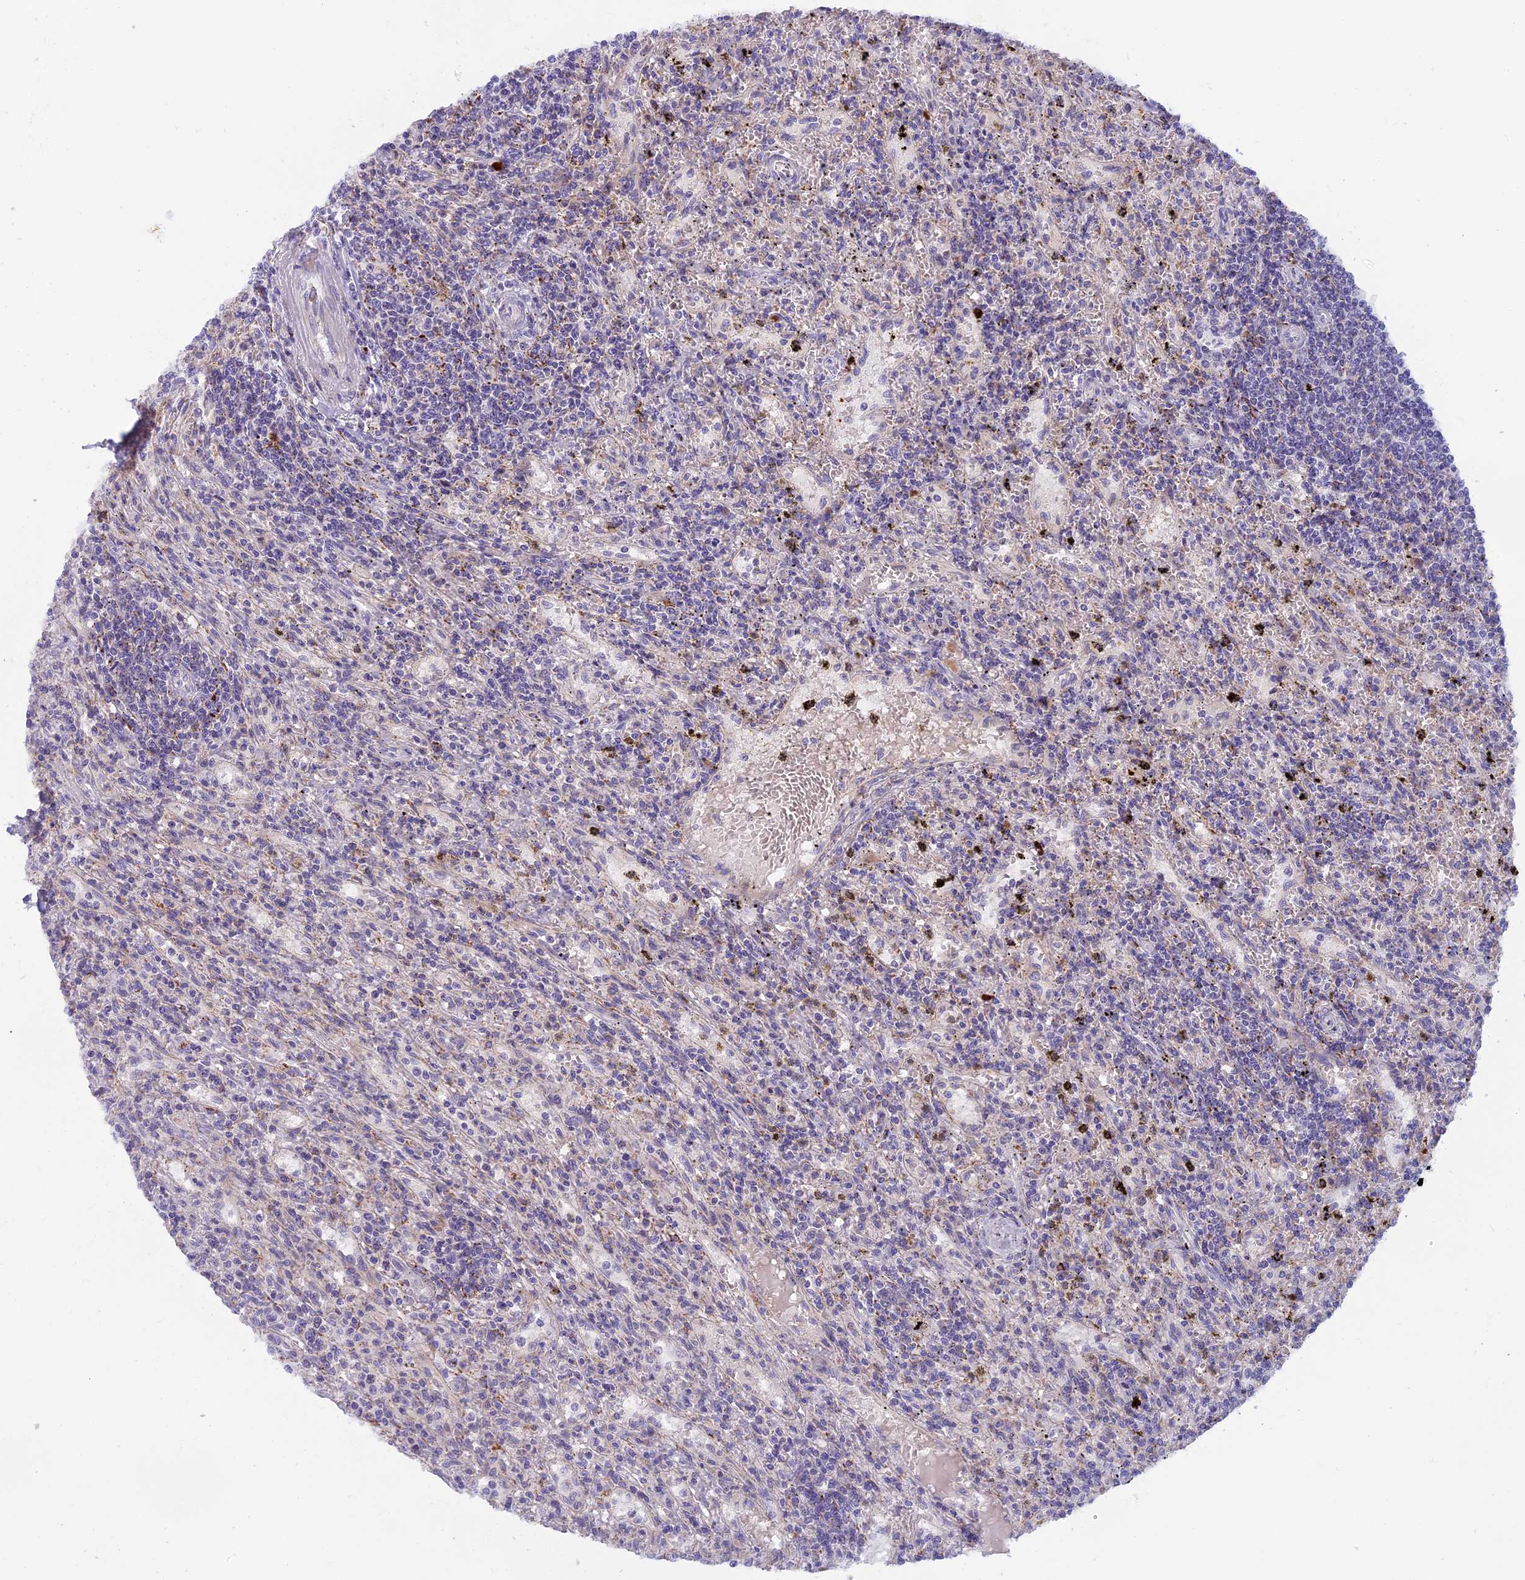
{"staining": {"intensity": "negative", "quantity": "none", "location": "none"}, "tissue": "lymphoma", "cell_type": "Tumor cells", "image_type": "cancer", "snomed": [{"axis": "morphology", "description": "Malignant lymphoma, non-Hodgkin's type, Low grade"}, {"axis": "topography", "description": "Spleen"}], "caption": "Tumor cells show no significant staining in malignant lymphoma, non-Hodgkin's type (low-grade). (DAB (3,3'-diaminobenzidine) immunohistochemistry (IHC) with hematoxylin counter stain).", "gene": "SEMA7A", "patient": {"sex": "male", "age": 76}}